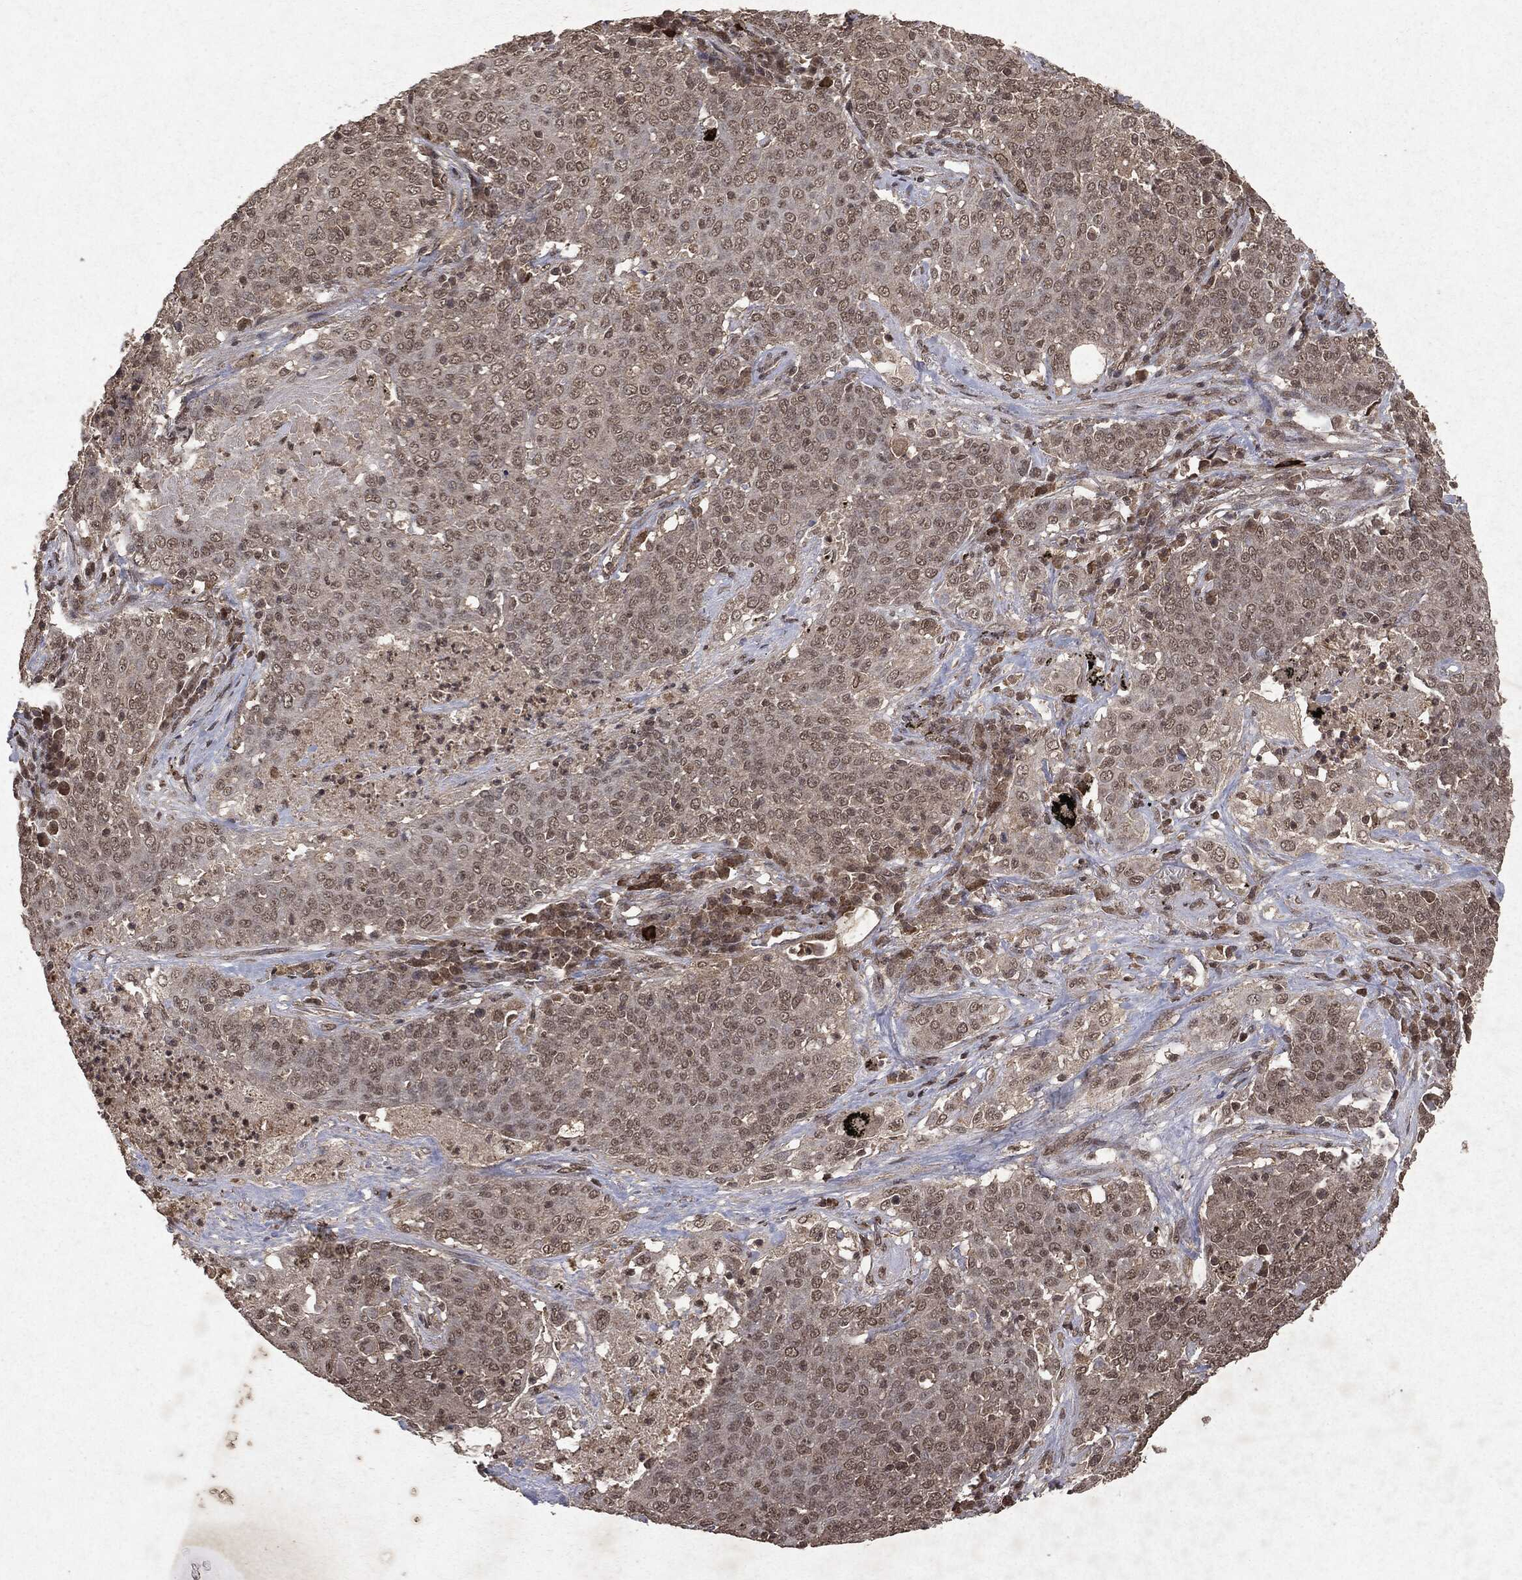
{"staining": {"intensity": "negative", "quantity": "none", "location": "none"}, "tissue": "lung cancer", "cell_type": "Tumor cells", "image_type": "cancer", "snomed": [{"axis": "morphology", "description": "Squamous cell carcinoma, NOS"}, {"axis": "topography", "description": "Lung"}], "caption": "There is no significant expression in tumor cells of lung cancer (squamous cell carcinoma).", "gene": "PEBP1", "patient": {"sex": "male", "age": 82}}